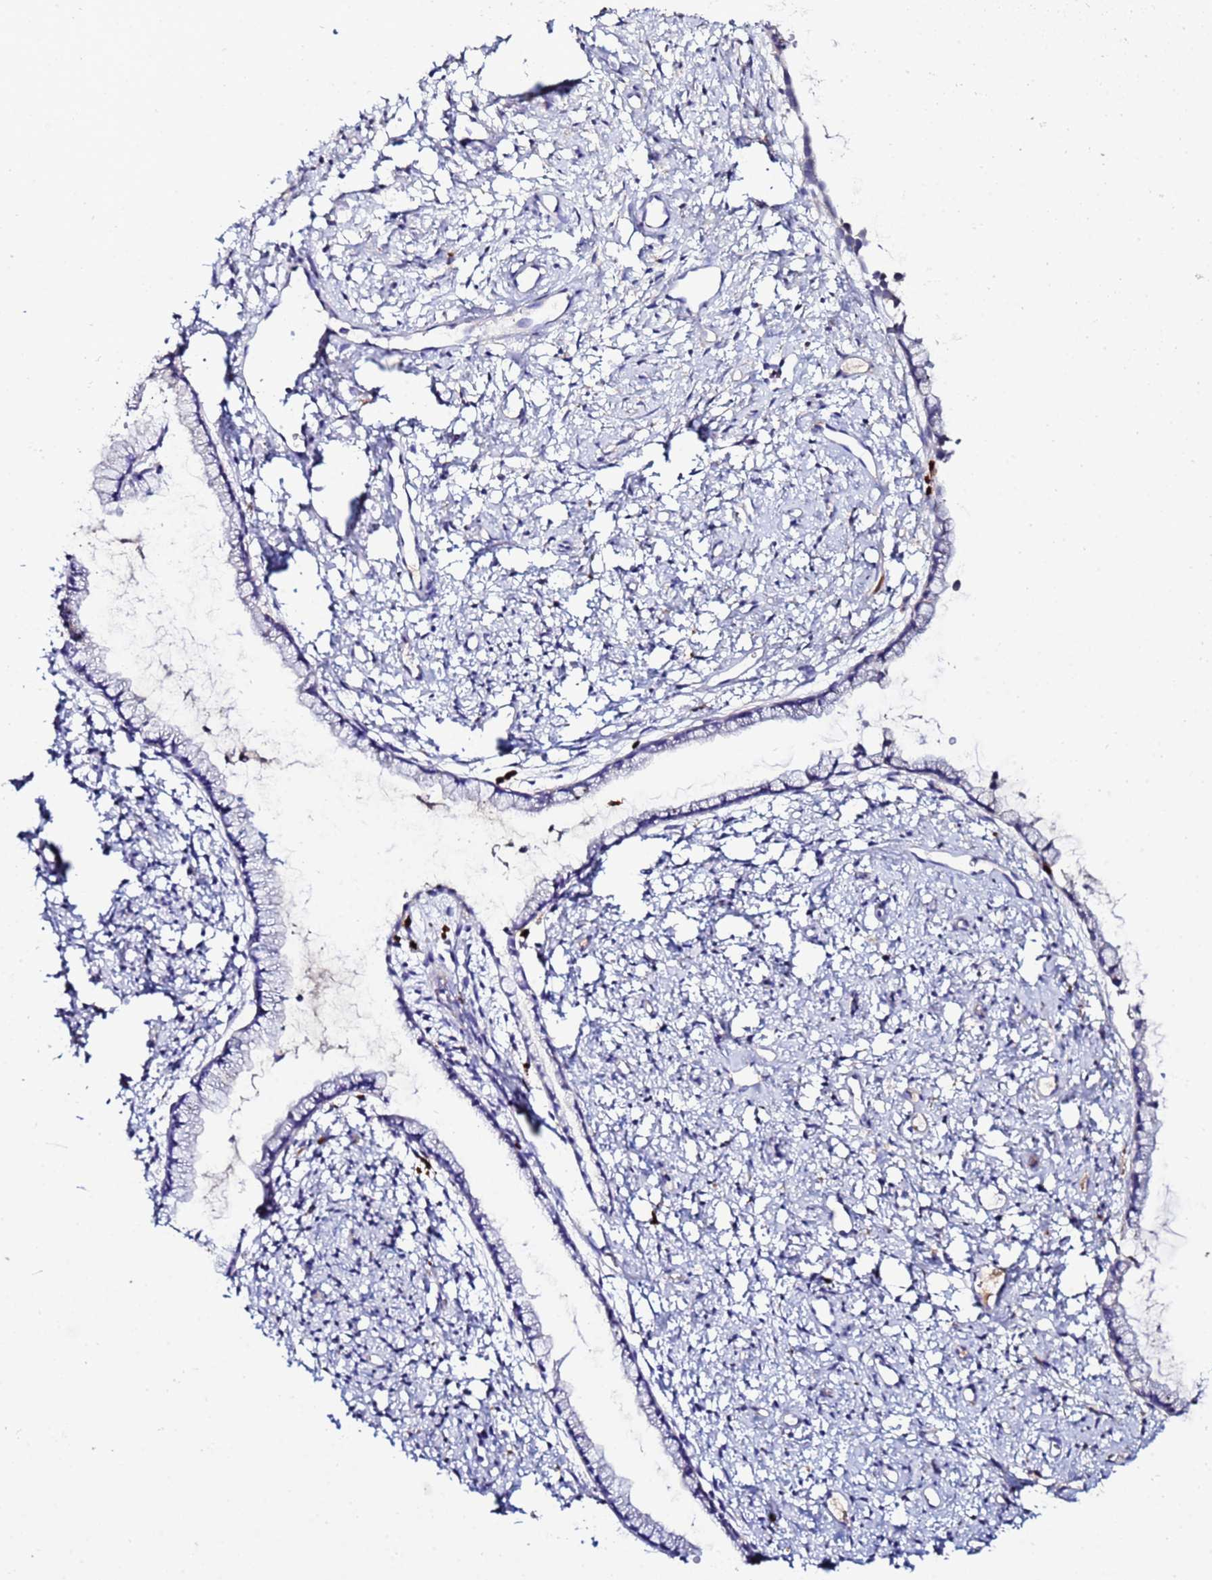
{"staining": {"intensity": "negative", "quantity": "none", "location": "none"}, "tissue": "cervix", "cell_type": "Glandular cells", "image_type": "normal", "snomed": [{"axis": "morphology", "description": "Normal tissue, NOS"}, {"axis": "topography", "description": "Cervix"}], "caption": "Immunohistochemistry (IHC) photomicrograph of benign cervix: human cervix stained with DAB (3,3'-diaminobenzidine) shows no significant protein staining in glandular cells.", "gene": "TUBAL3", "patient": {"sex": "female", "age": 57}}